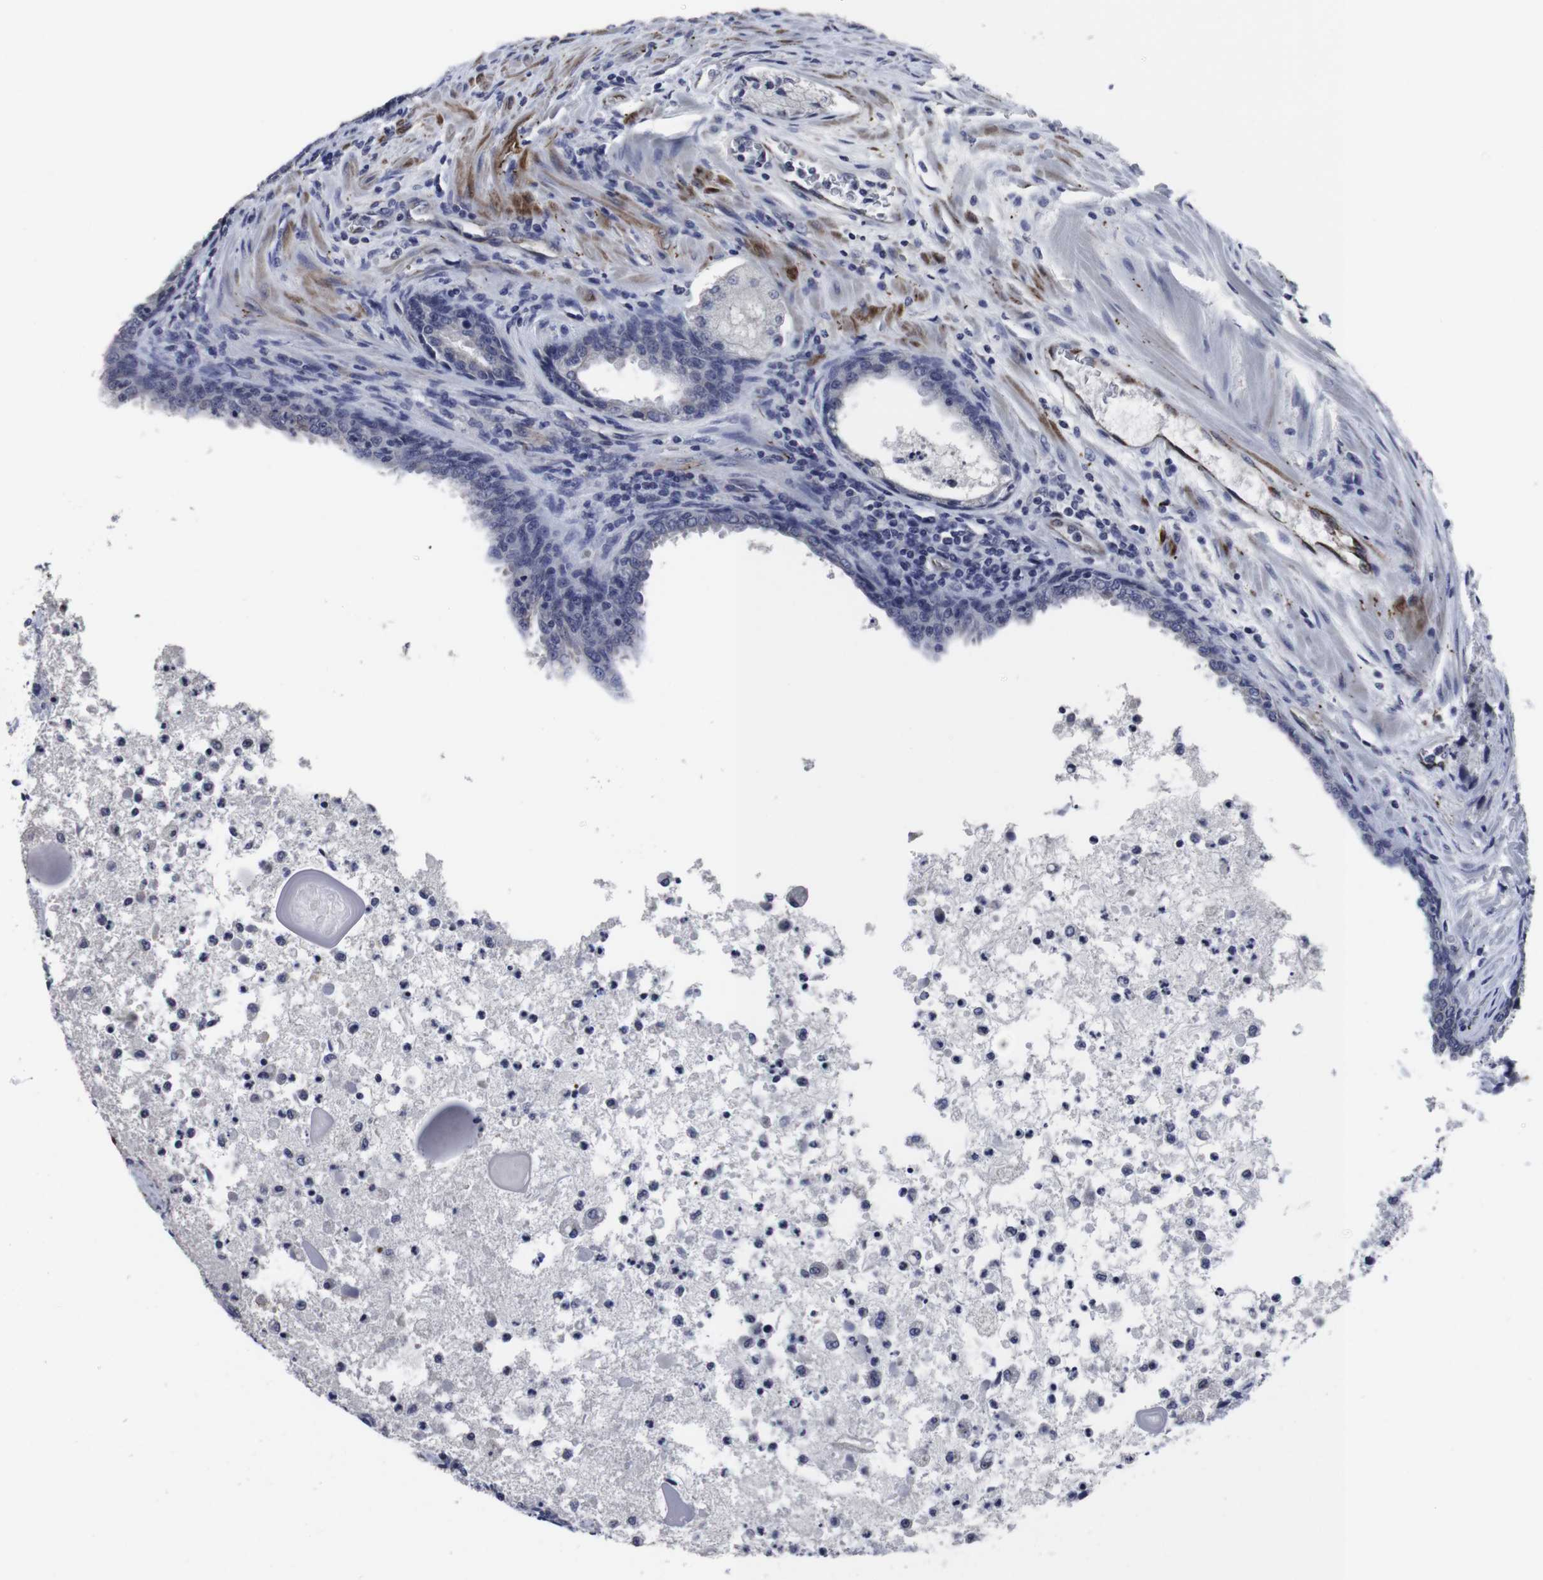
{"staining": {"intensity": "negative", "quantity": "none", "location": "none"}, "tissue": "prostate cancer", "cell_type": "Tumor cells", "image_type": "cancer", "snomed": [{"axis": "morphology", "description": "Adenocarcinoma, High grade"}, {"axis": "topography", "description": "Prostate"}], "caption": "Image shows no significant protein expression in tumor cells of prostate high-grade adenocarcinoma. The staining was performed using DAB to visualize the protein expression in brown, while the nuclei were stained in blue with hematoxylin (Magnification: 20x).", "gene": "SNCG", "patient": {"sex": "male", "age": 58}}